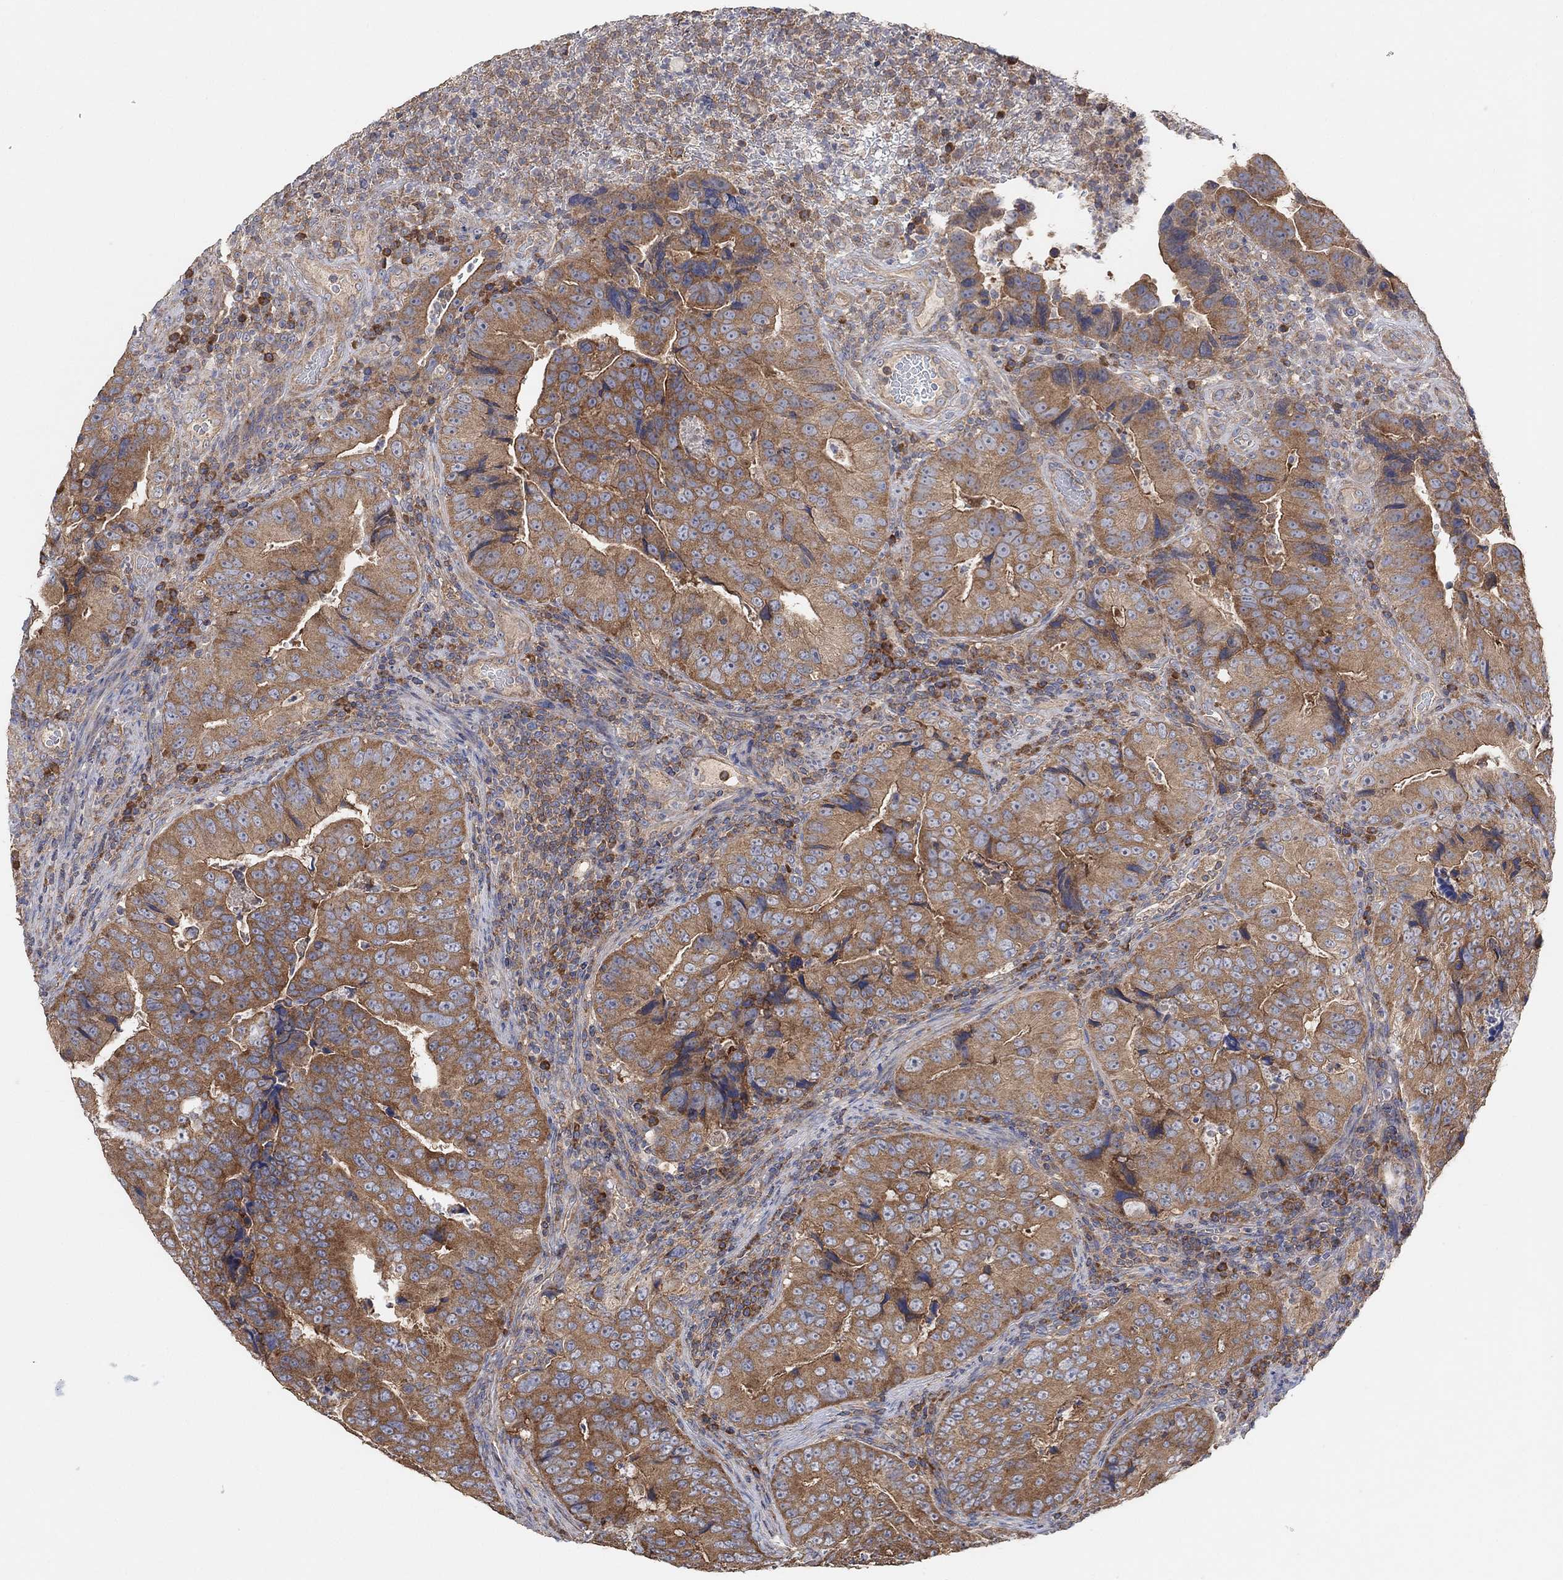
{"staining": {"intensity": "strong", "quantity": "25%-75%", "location": "cytoplasmic/membranous"}, "tissue": "colorectal cancer", "cell_type": "Tumor cells", "image_type": "cancer", "snomed": [{"axis": "morphology", "description": "Adenocarcinoma, NOS"}, {"axis": "topography", "description": "Colon"}], "caption": "The histopathology image exhibits immunohistochemical staining of colorectal cancer. There is strong cytoplasmic/membranous staining is seen in approximately 25%-75% of tumor cells.", "gene": "BLOC1S3", "patient": {"sex": "female", "age": 72}}